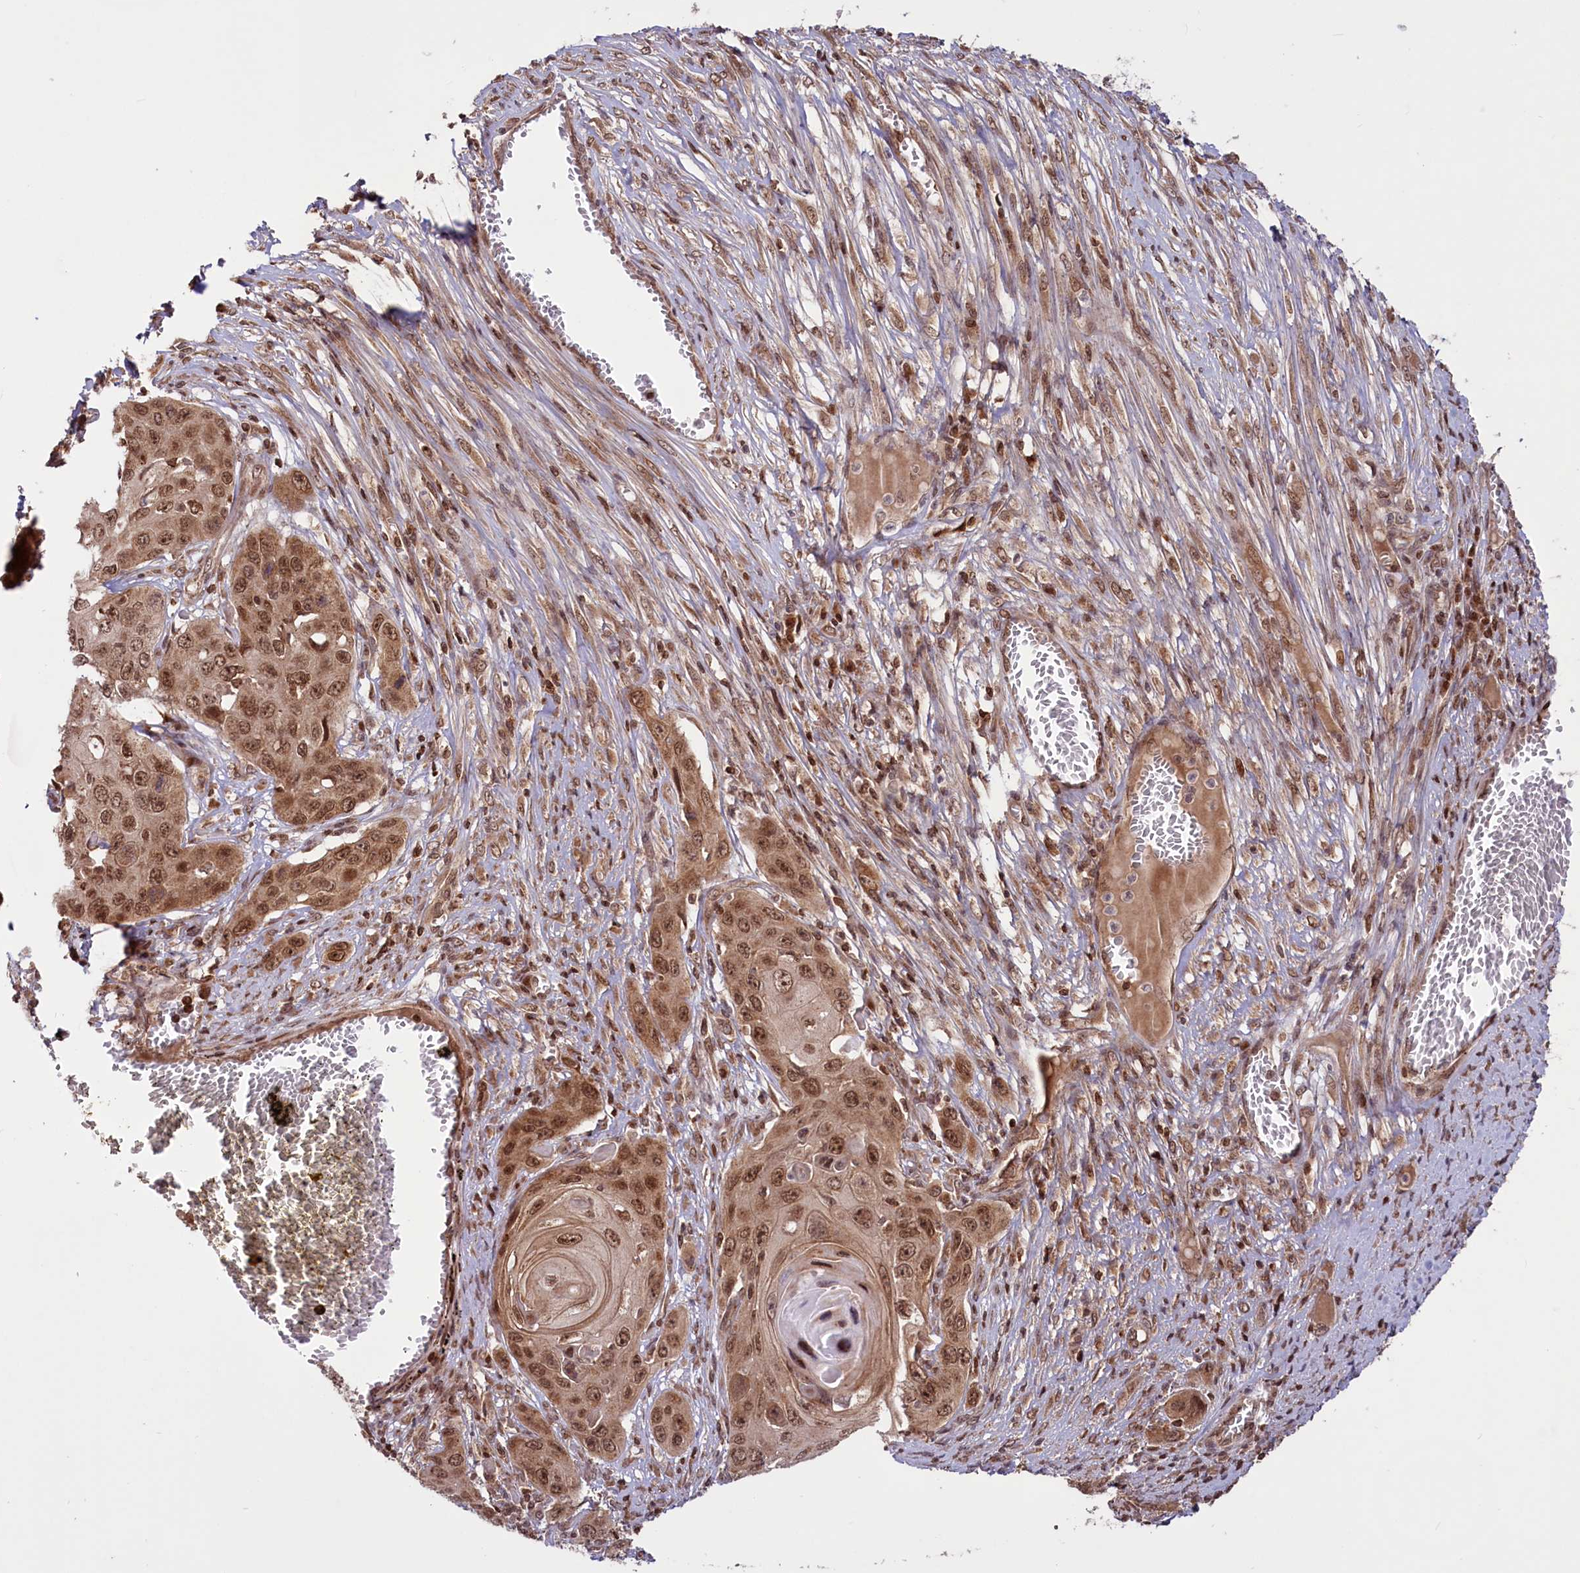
{"staining": {"intensity": "moderate", "quantity": ">75%", "location": "cytoplasmic/membranous,nuclear"}, "tissue": "skin cancer", "cell_type": "Tumor cells", "image_type": "cancer", "snomed": [{"axis": "morphology", "description": "Squamous cell carcinoma, NOS"}, {"axis": "topography", "description": "Skin"}], "caption": "Protein expression analysis of skin cancer reveals moderate cytoplasmic/membranous and nuclear positivity in about >75% of tumor cells.", "gene": "PHC3", "patient": {"sex": "male", "age": 55}}